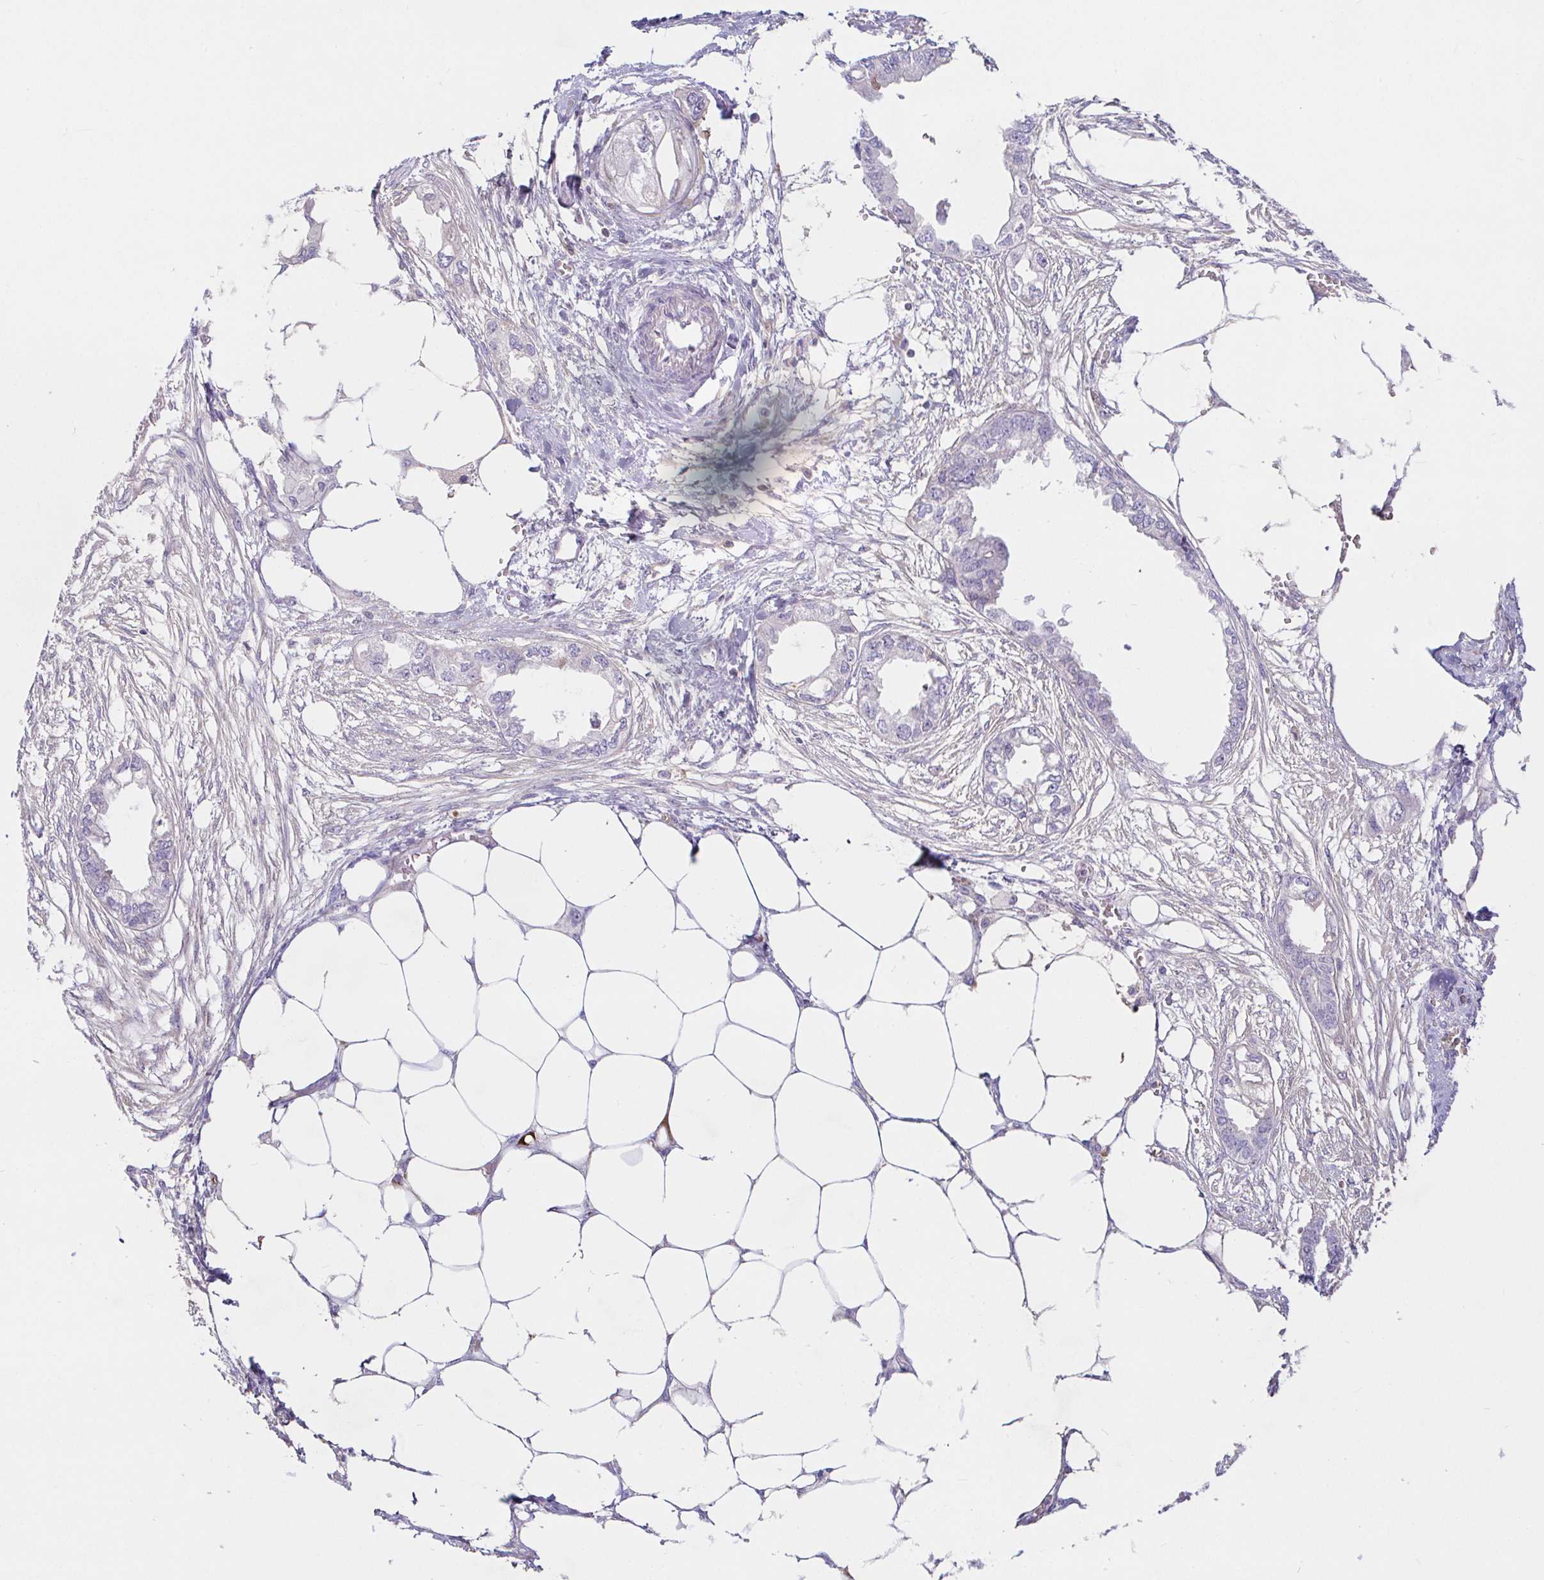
{"staining": {"intensity": "negative", "quantity": "none", "location": "none"}, "tissue": "endometrial cancer", "cell_type": "Tumor cells", "image_type": "cancer", "snomed": [{"axis": "morphology", "description": "Adenocarcinoma, NOS"}, {"axis": "morphology", "description": "Adenocarcinoma, metastatic, NOS"}, {"axis": "topography", "description": "Adipose tissue"}, {"axis": "topography", "description": "Endometrium"}], "caption": "Tumor cells are negative for protein expression in human adenocarcinoma (endometrial).", "gene": "SAA4", "patient": {"sex": "female", "age": 67}}